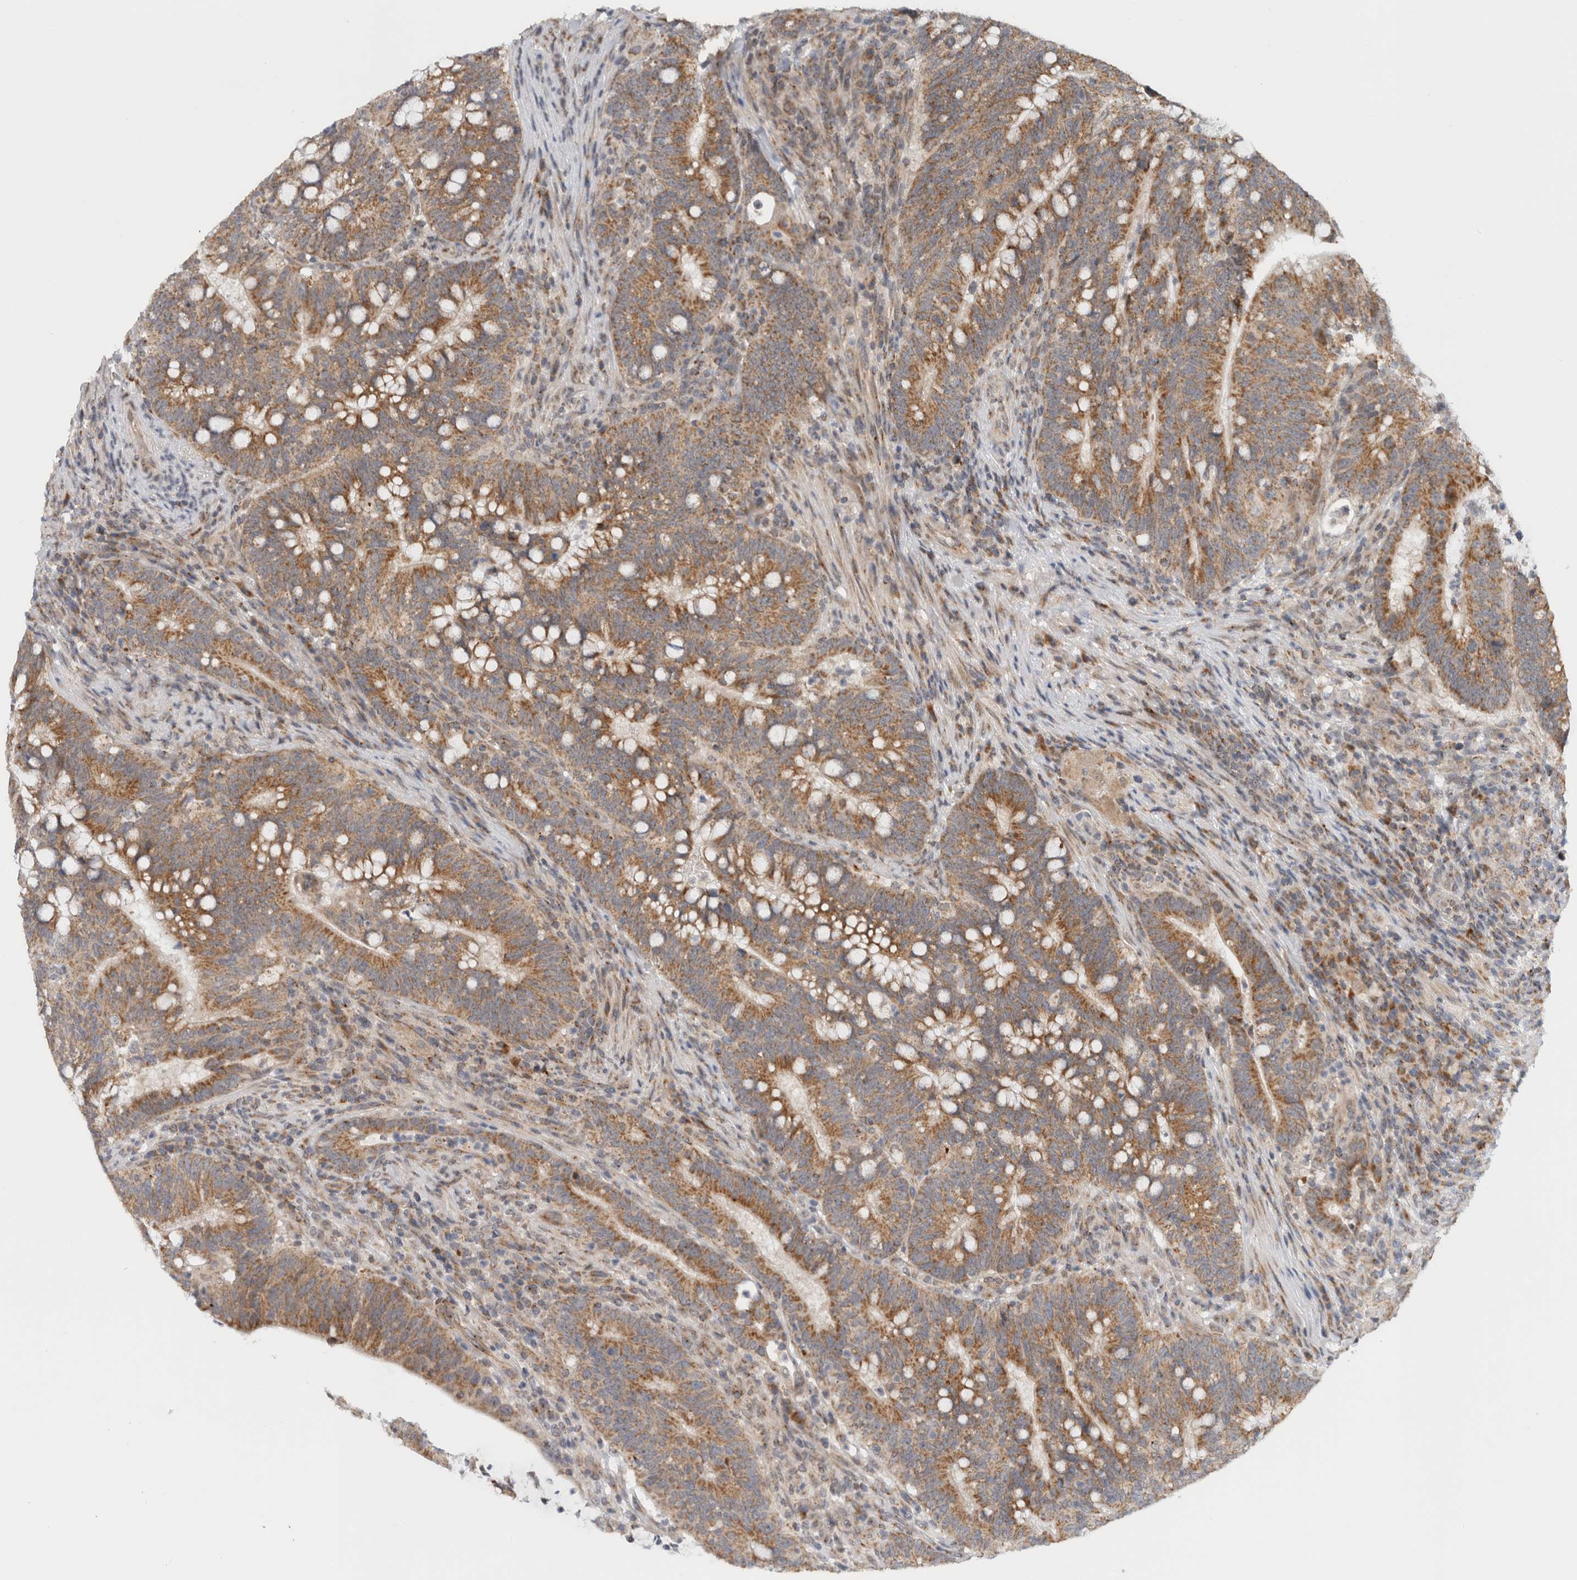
{"staining": {"intensity": "moderate", "quantity": ">75%", "location": "cytoplasmic/membranous"}, "tissue": "colorectal cancer", "cell_type": "Tumor cells", "image_type": "cancer", "snomed": [{"axis": "morphology", "description": "Adenocarcinoma, NOS"}, {"axis": "topography", "description": "Colon"}], "caption": "Immunohistochemical staining of human adenocarcinoma (colorectal) demonstrates medium levels of moderate cytoplasmic/membranous protein staining in about >75% of tumor cells.", "gene": "CMC2", "patient": {"sex": "female", "age": 66}}